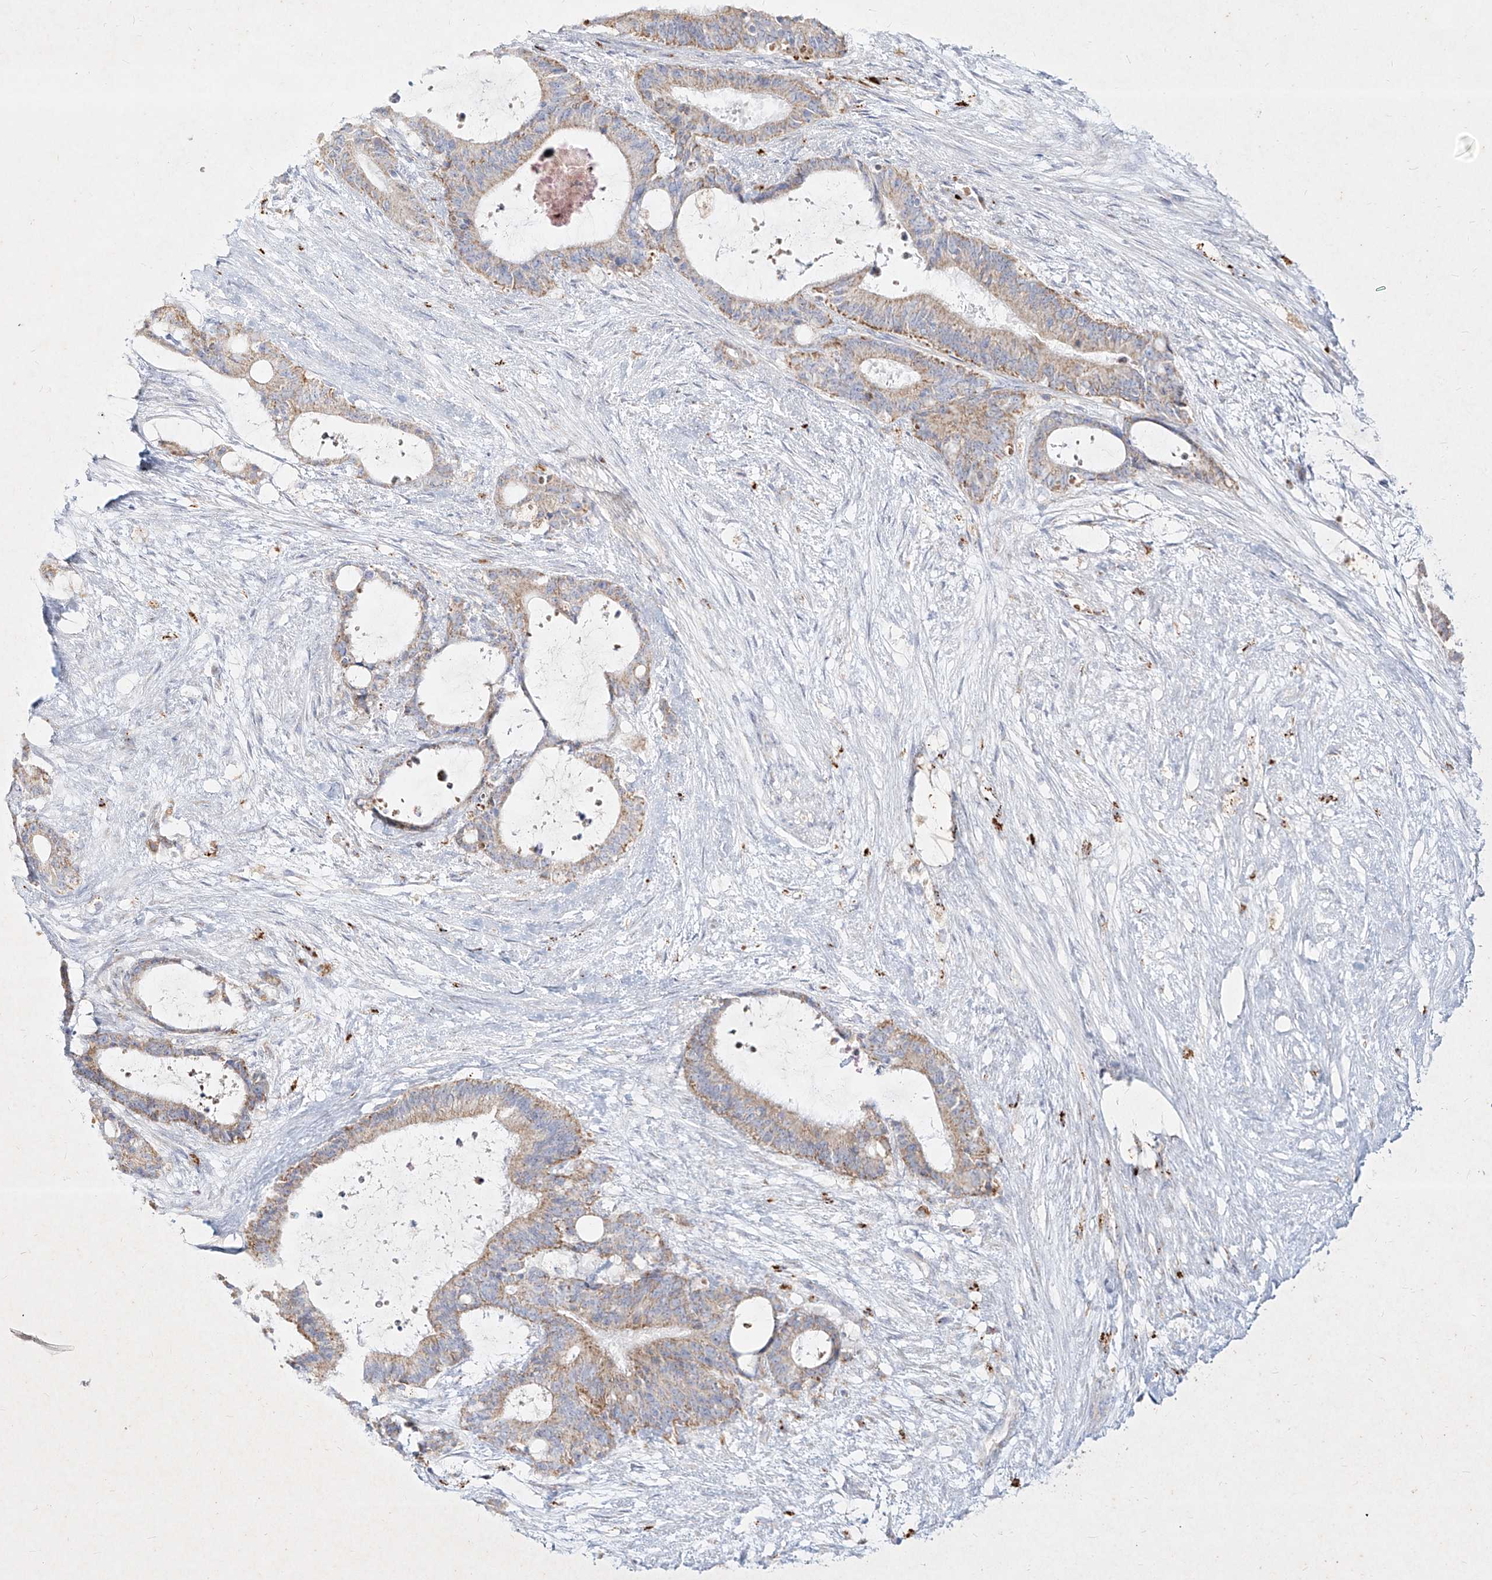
{"staining": {"intensity": "weak", "quantity": "25%-75%", "location": "cytoplasmic/membranous"}, "tissue": "liver cancer", "cell_type": "Tumor cells", "image_type": "cancer", "snomed": [{"axis": "morphology", "description": "Normal tissue, NOS"}, {"axis": "morphology", "description": "Cholangiocarcinoma"}, {"axis": "topography", "description": "Liver"}, {"axis": "topography", "description": "Peripheral nerve tissue"}], "caption": "The histopathology image displays staining of liver cancer (cholangiocarcinoma), revealing weak cytoplasmic/membranous protein expression (brown color) within tumor cells.", "gene": "MTX2", "patient": {"sex": "female", "age": 73}}